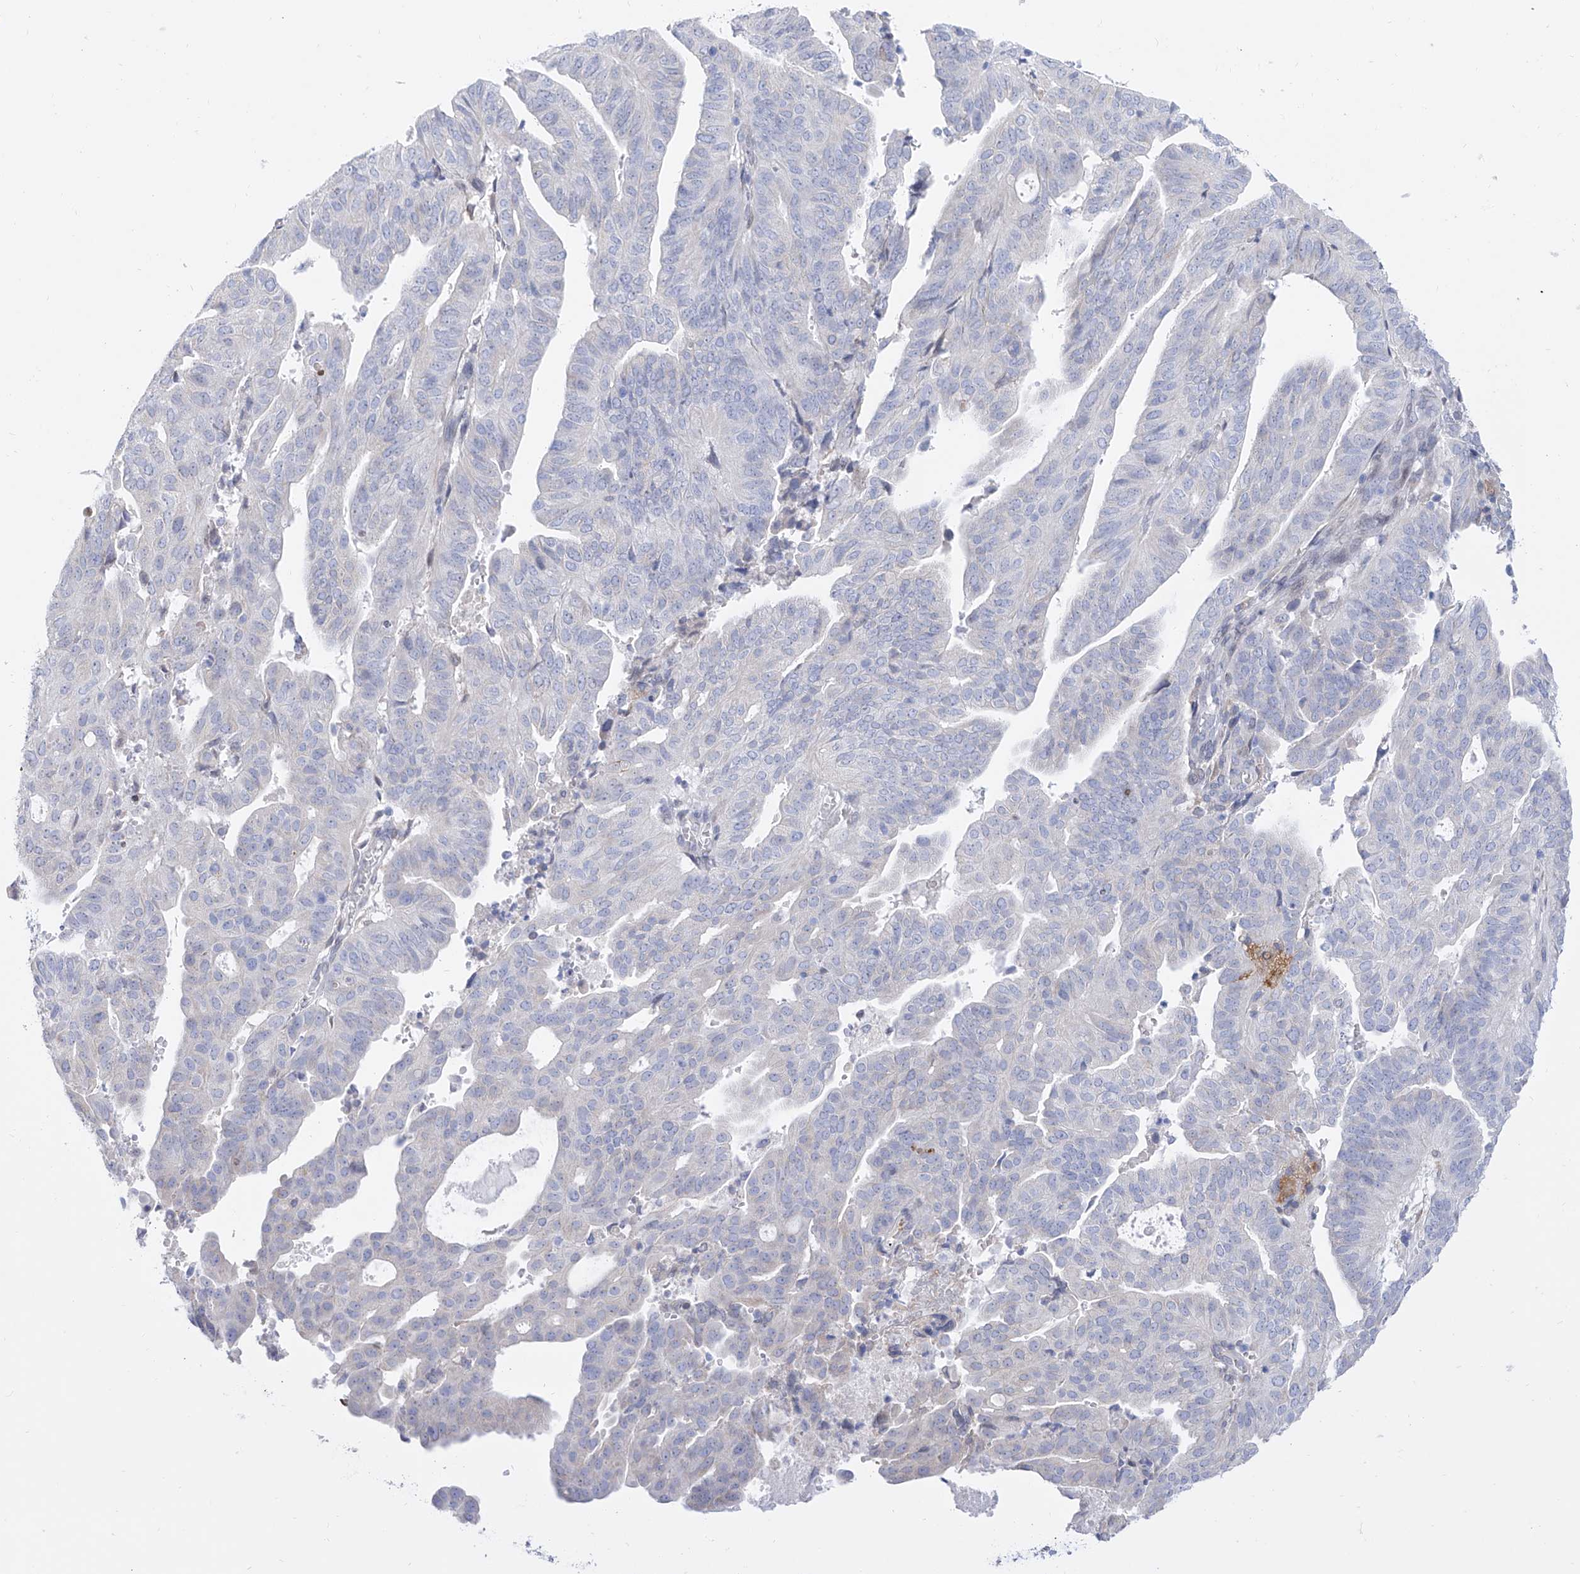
{"staining": {"intensity": "negative", "quantity": "none", "location": "none"}, "tissue": "endometrial cancer", "cell_type": "Tumor cells", "image_type": "cancer", "snomed": [{"axis": "morphology", "description": "Adenocarcinoma, NOS"}, {"axis": "topography", "description": "Uterus"}], "caption": "Tumor cells are negative for brown protein staining in endometrial adenocarcinoma.", "gene": "LCLAT1", "patient": {"sex": "female", "age": 77}}